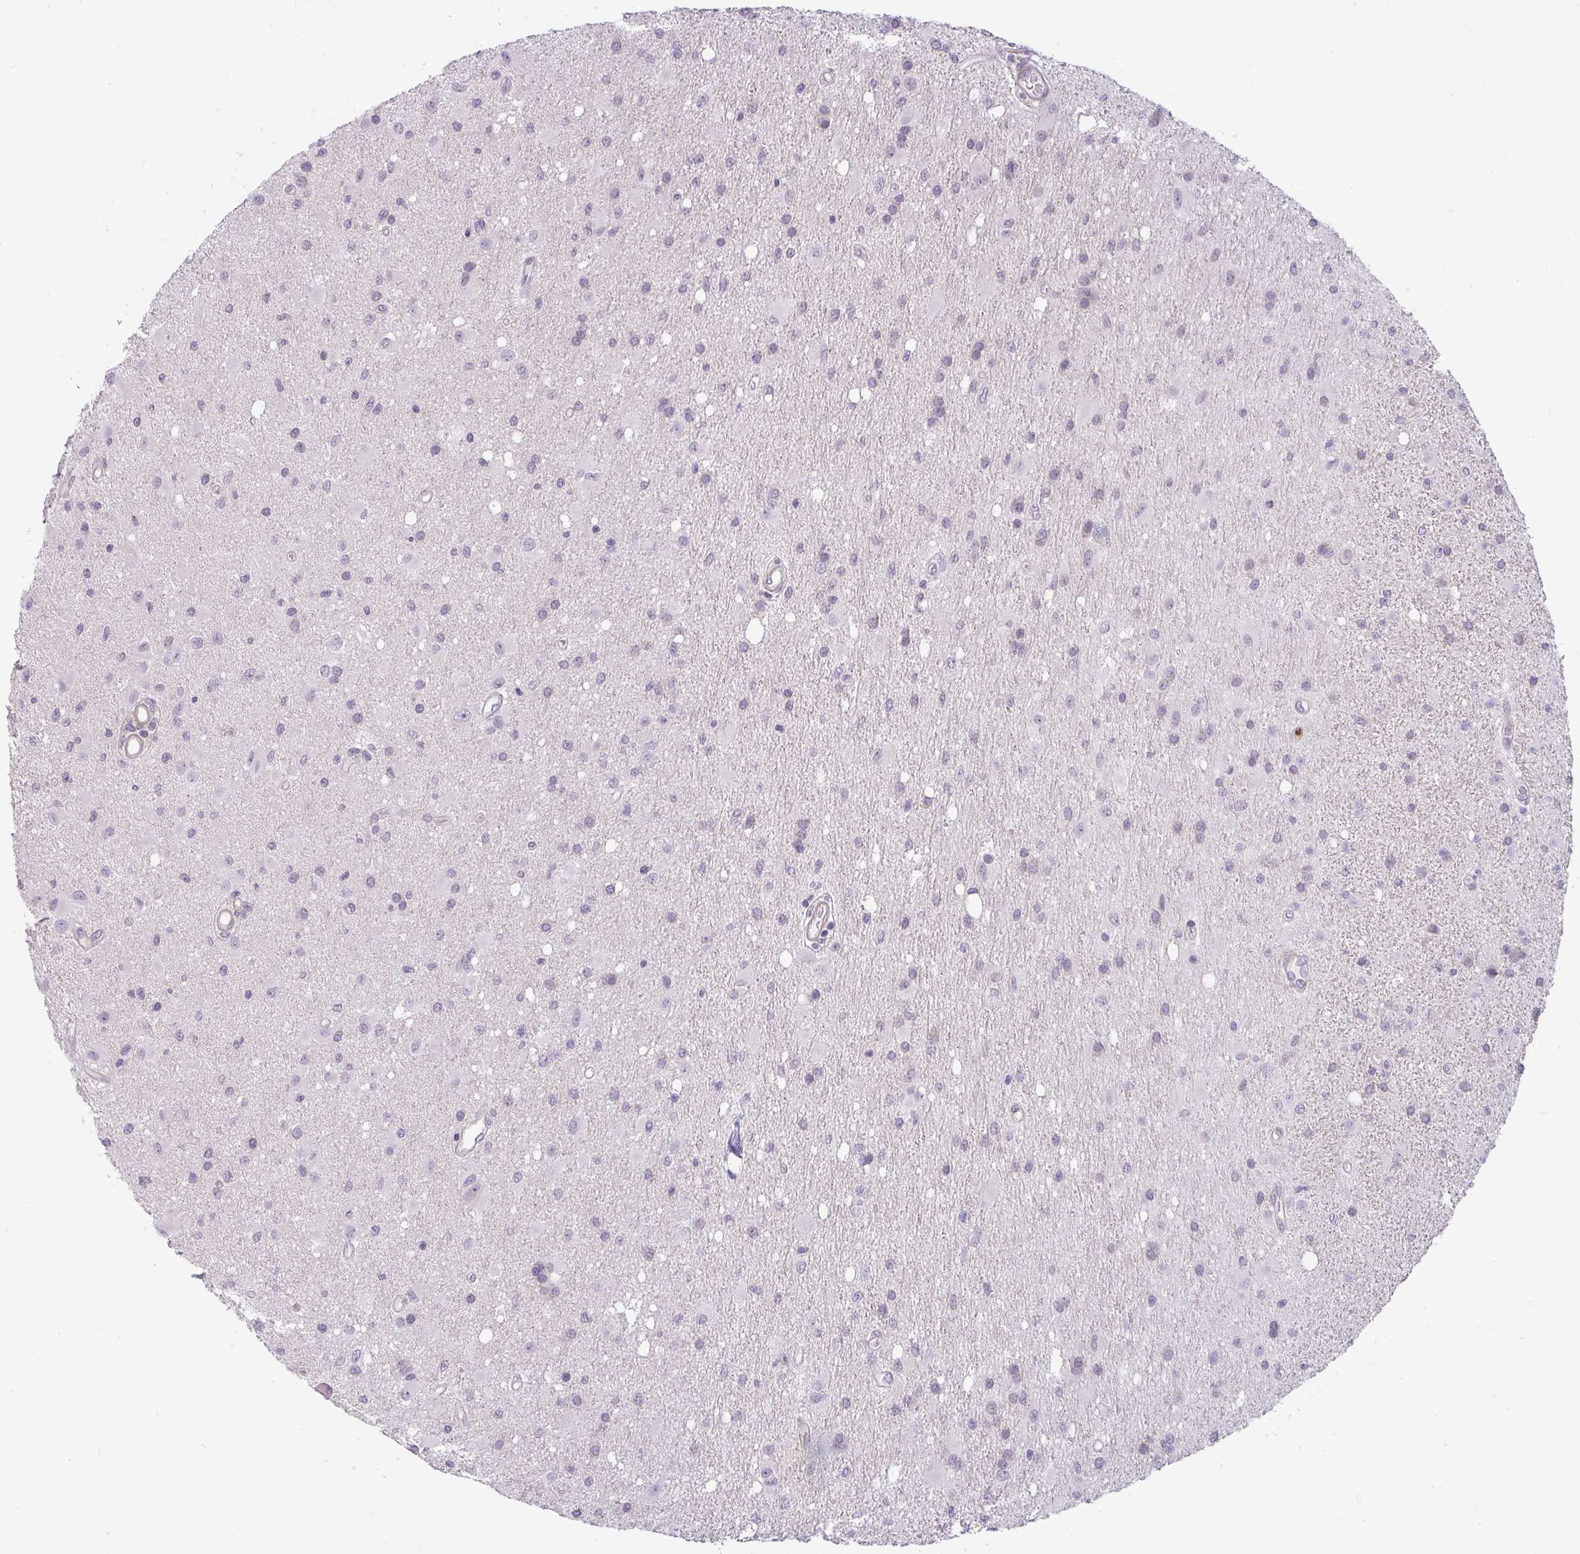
{"staining": {"intensity": "negative", "quantity": "none", "location": "none"}, "tissue": "glioma", "cell_type": "Tumor cells", "image_type": "cancer", "snomed": [{"axis": "morphology", "description": "Glioma, malignant, High grade"}, {"axis": "topography", "description": "Brain"}], "caption": "Photomicrograph shows no protein staining in tumor cells of glioma tissue. (Stains: DAB (3,3'-diaminobenzidine) IHC with hematoxylin counter stain, Microscopy: brightfield microscopy at high magnification).", "gene": "DZIP1", "patient": {"sex": "male", "age": 67}}